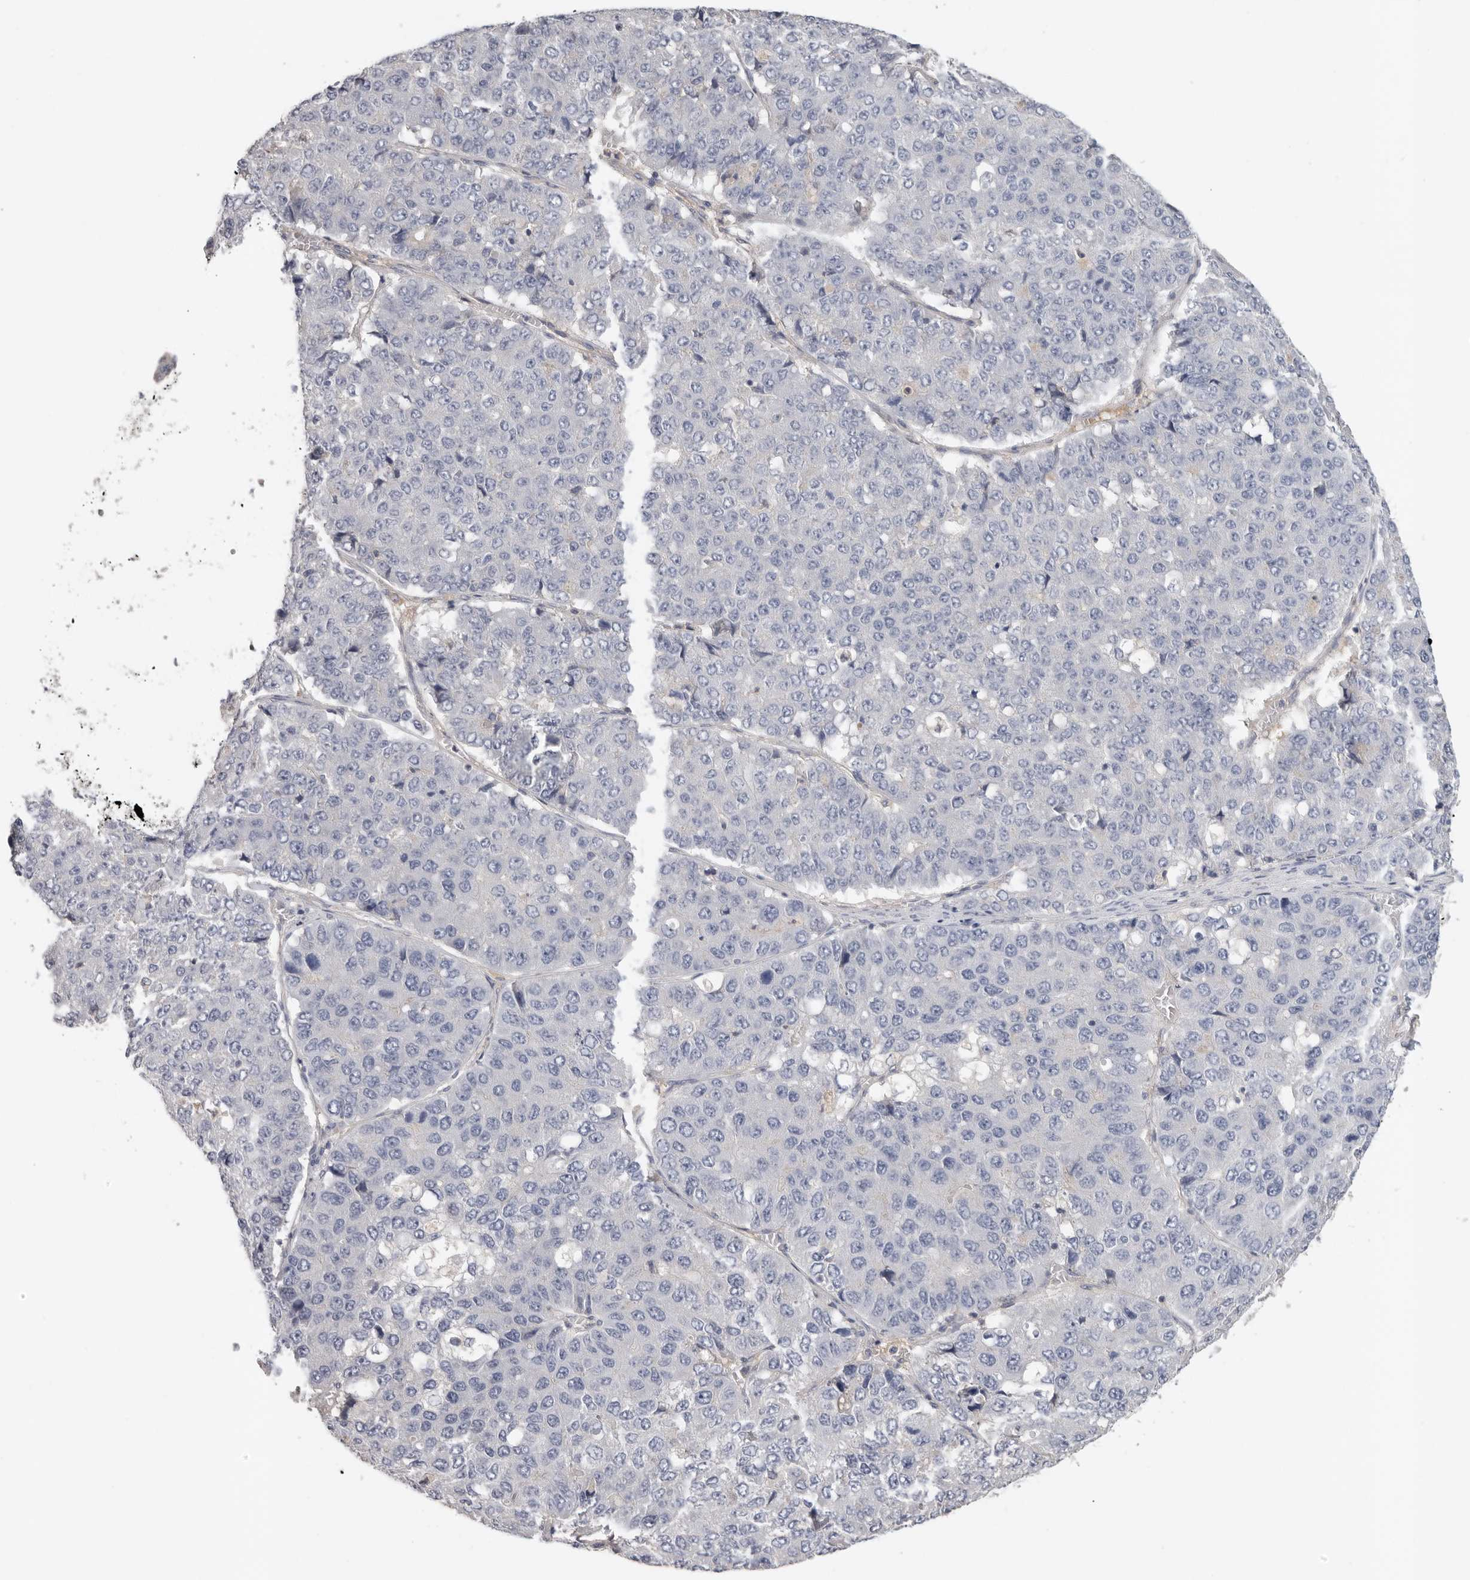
{"staining": {"intensity": "negative", "quantity": "none", "location": "none"}, "tissue": "pancreatic cancer", "cell_type": "Tumor cells", "image_type": "cancer", "snomed": [{"axis": "morphology", "description": "Adenocarcinoma, NOS"}, {"axis": "topography", "description": "Pancreas"}], "caption": "Tumor cells are negative for brown protein staining in pancreatic cancer.", "gene": "WDTC1", "patient": {"sex": "male", "age": 50}}